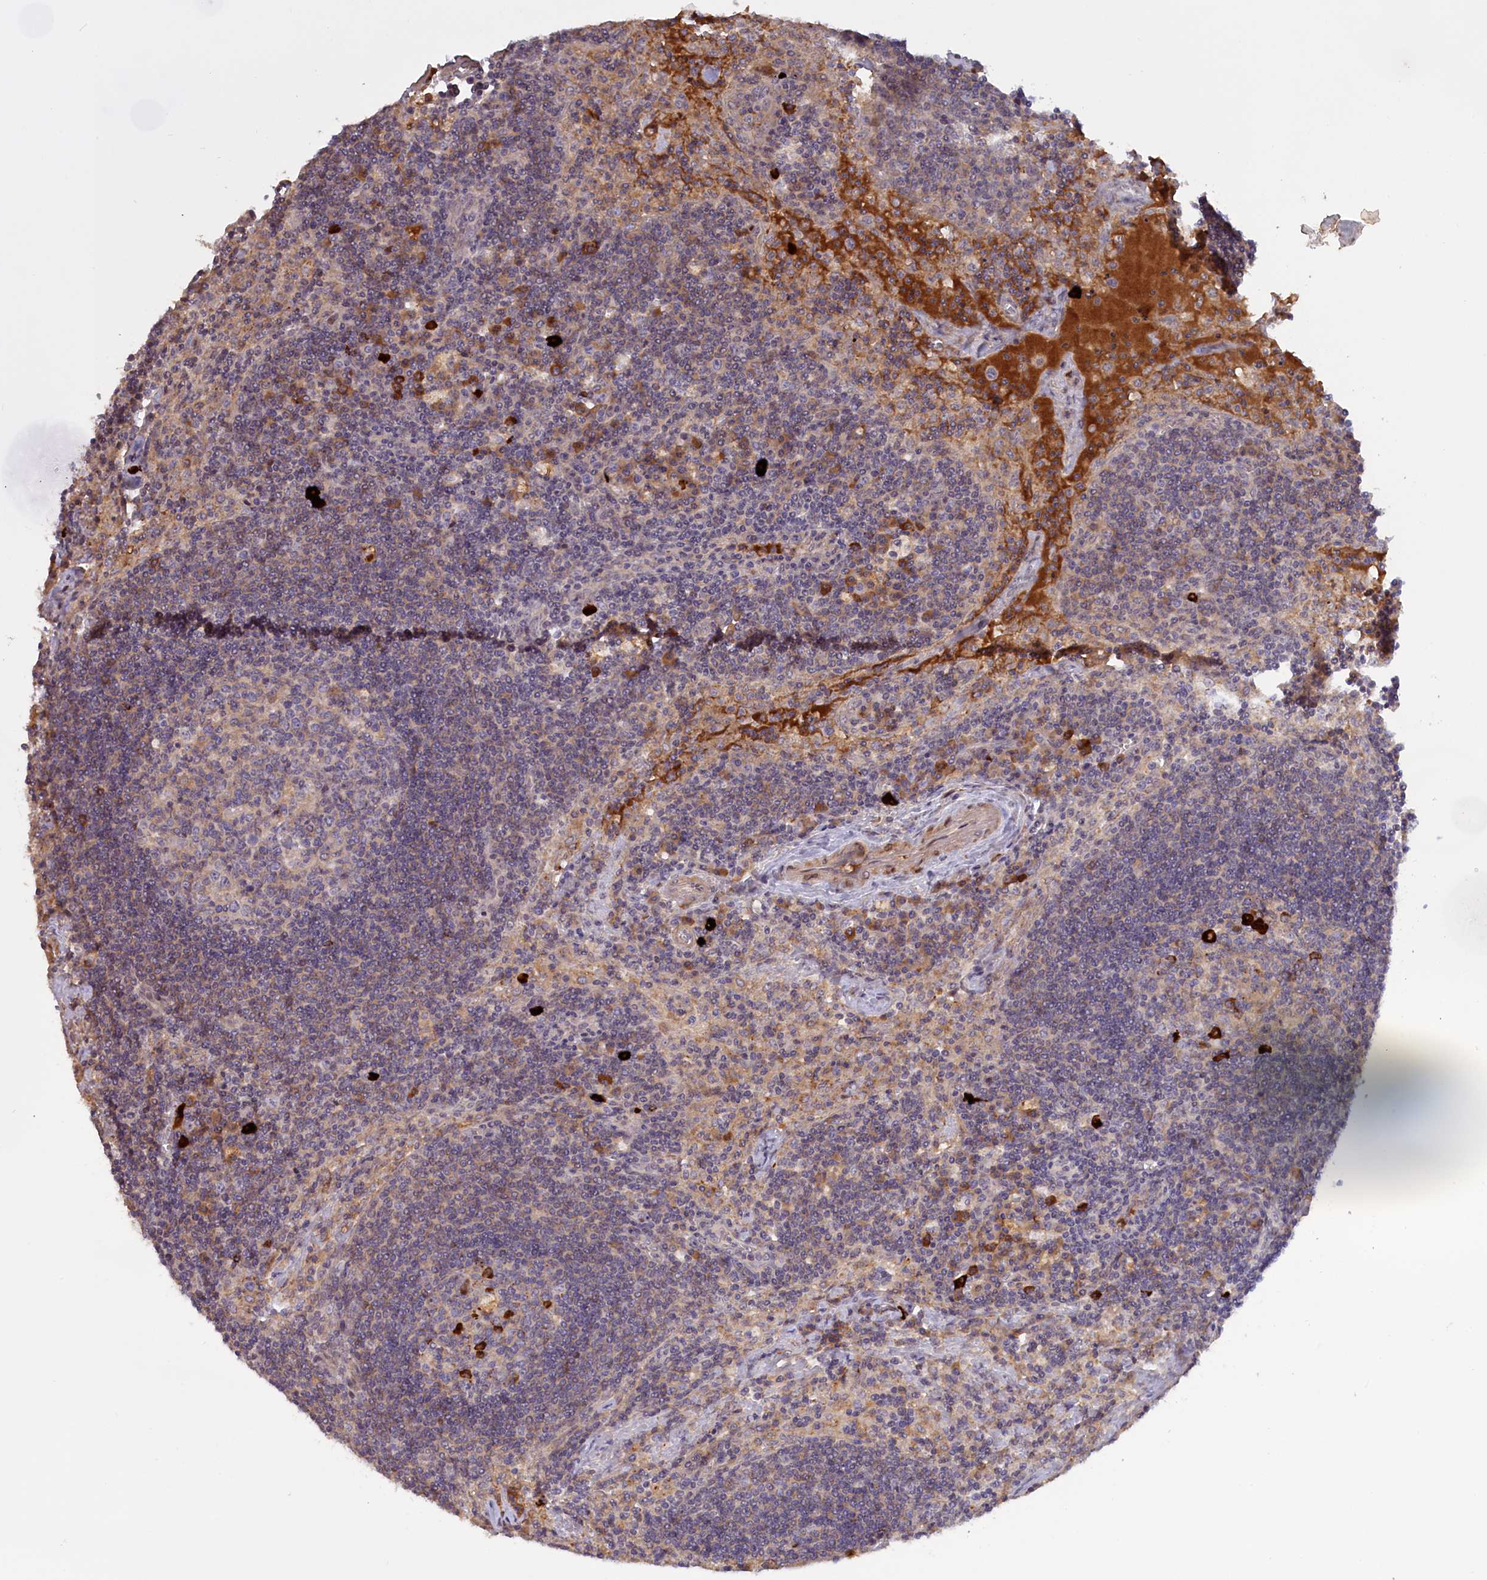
{"staining": {"intensity": "strong", "quantity": "<25%", "location": "cytoplasmic/membranous"}, "tissue": "lymph node", "cell_type": "Germinal center cells", "image_type": "normal", "snomed": [{"axis": "morphology", "description": "Normal tissue, NOS"}, {"axis": "topography", "description": "Lymph node"}], "caption": "Immunohistochemistry (IHC) micrograph of benign lymph node: human lymph node stained using immunohistochemistry (IHC) shows medium levels of strong protein expression localized specifically in the cytoplasmic/membranous of germinal center cells, appearing as a cytoplasmic/membranous brown color.", "gene": "RRAD", "patient": {"sex": "male", "age": 58}}